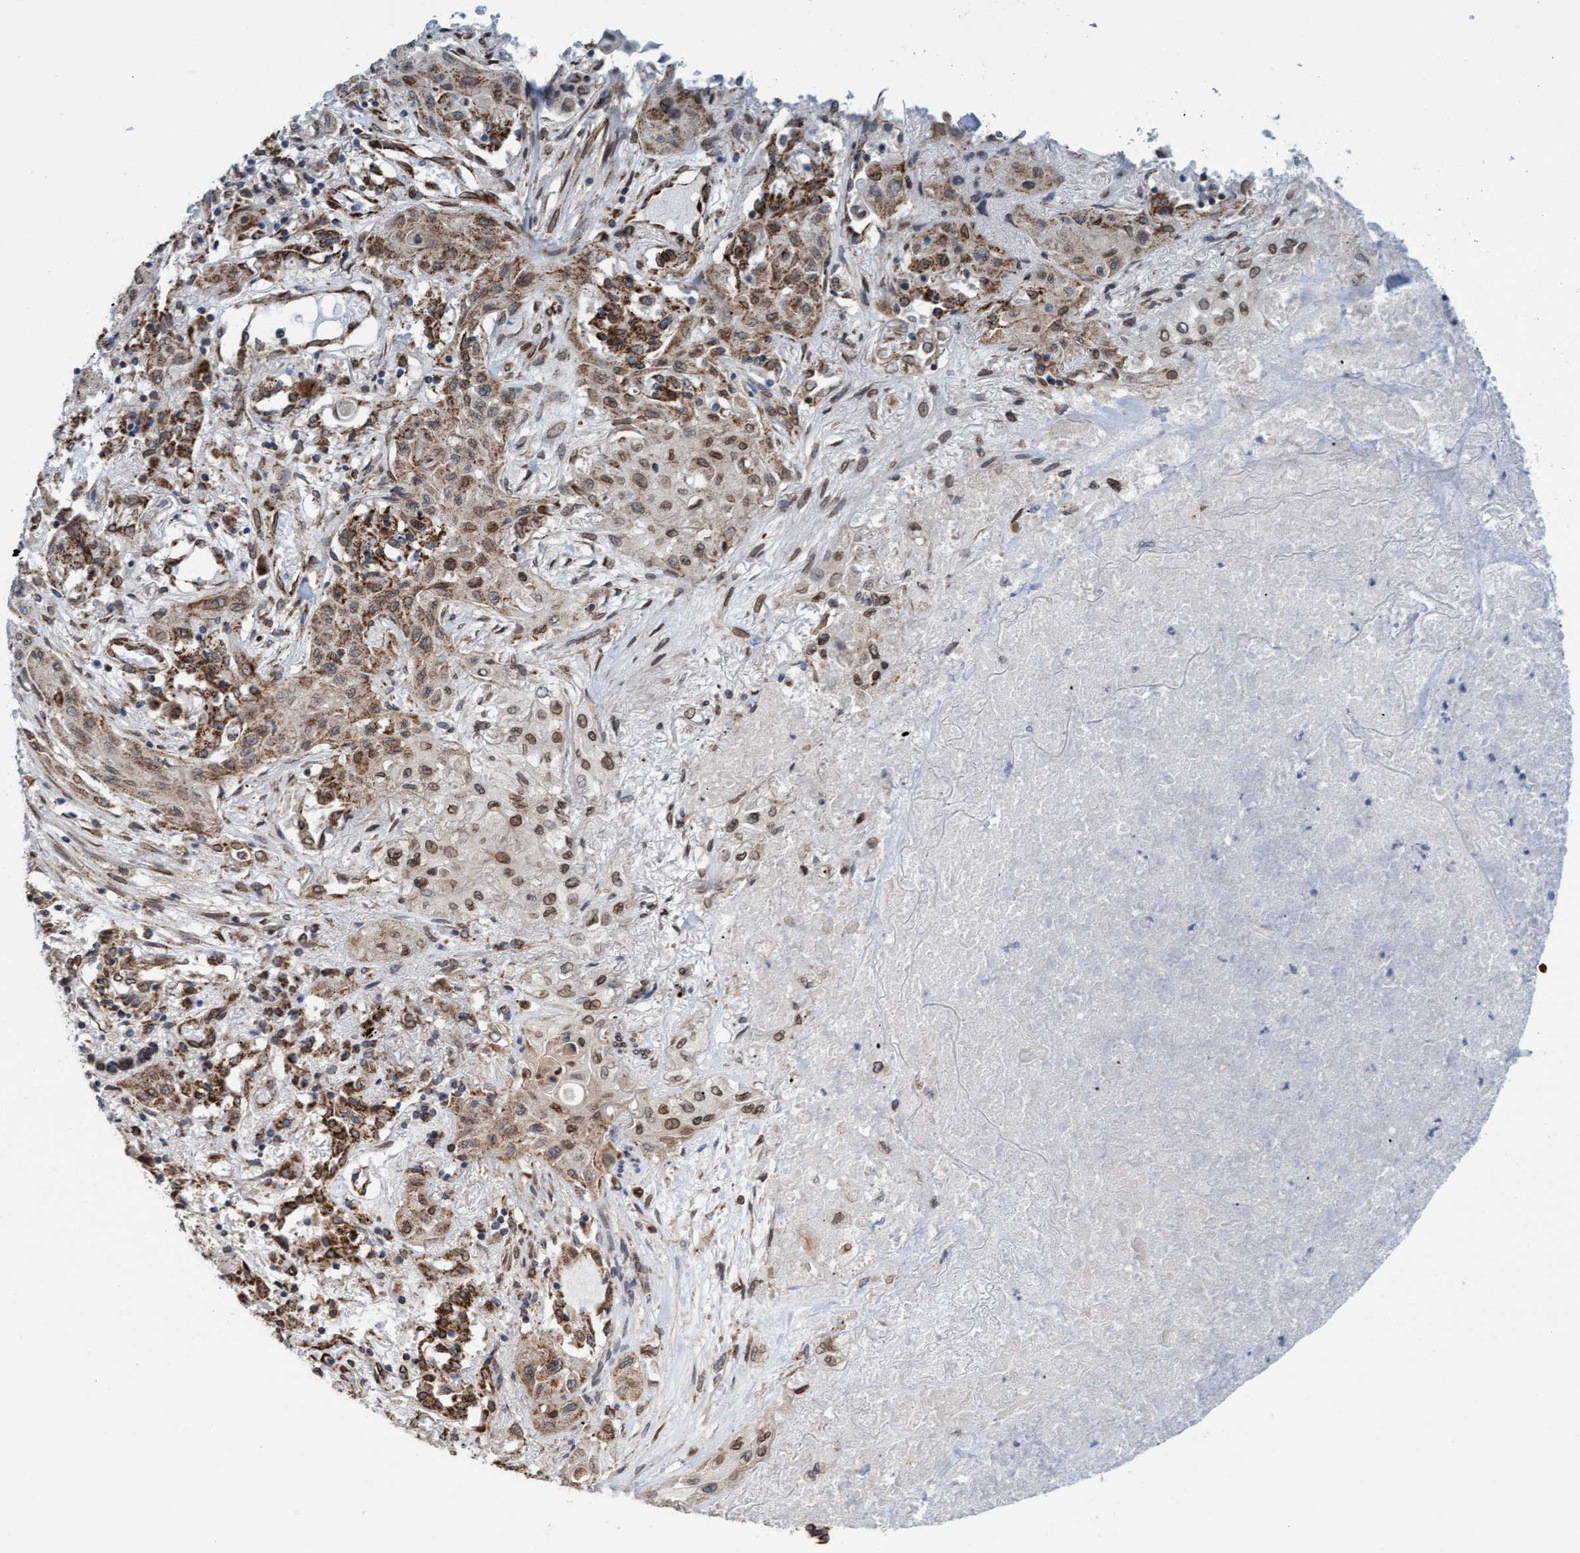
{"staining": {"intensity": "moderate", "quantity": ">75%", "location": "cytoplasmic/membranous"}, "tissue": "lung cancer", "cell_type": "Tumor cells", "image_type": "cancer", "snomed": [{"axis": "morphology", "description": "Squamous cell carcinoma, NOS"}, {"axis": "topography", "description": "Lung"}], "caption": "Squamous cell carcinoma (lung) stained for a protein displays moderate cytoplasmic/membranous positivity in tumor cells. The protein of interest is shown in brown color, while the nuclei are stained blue.", "gene": "MRPS23", "patient": {"sex": "female", "age": 47}}